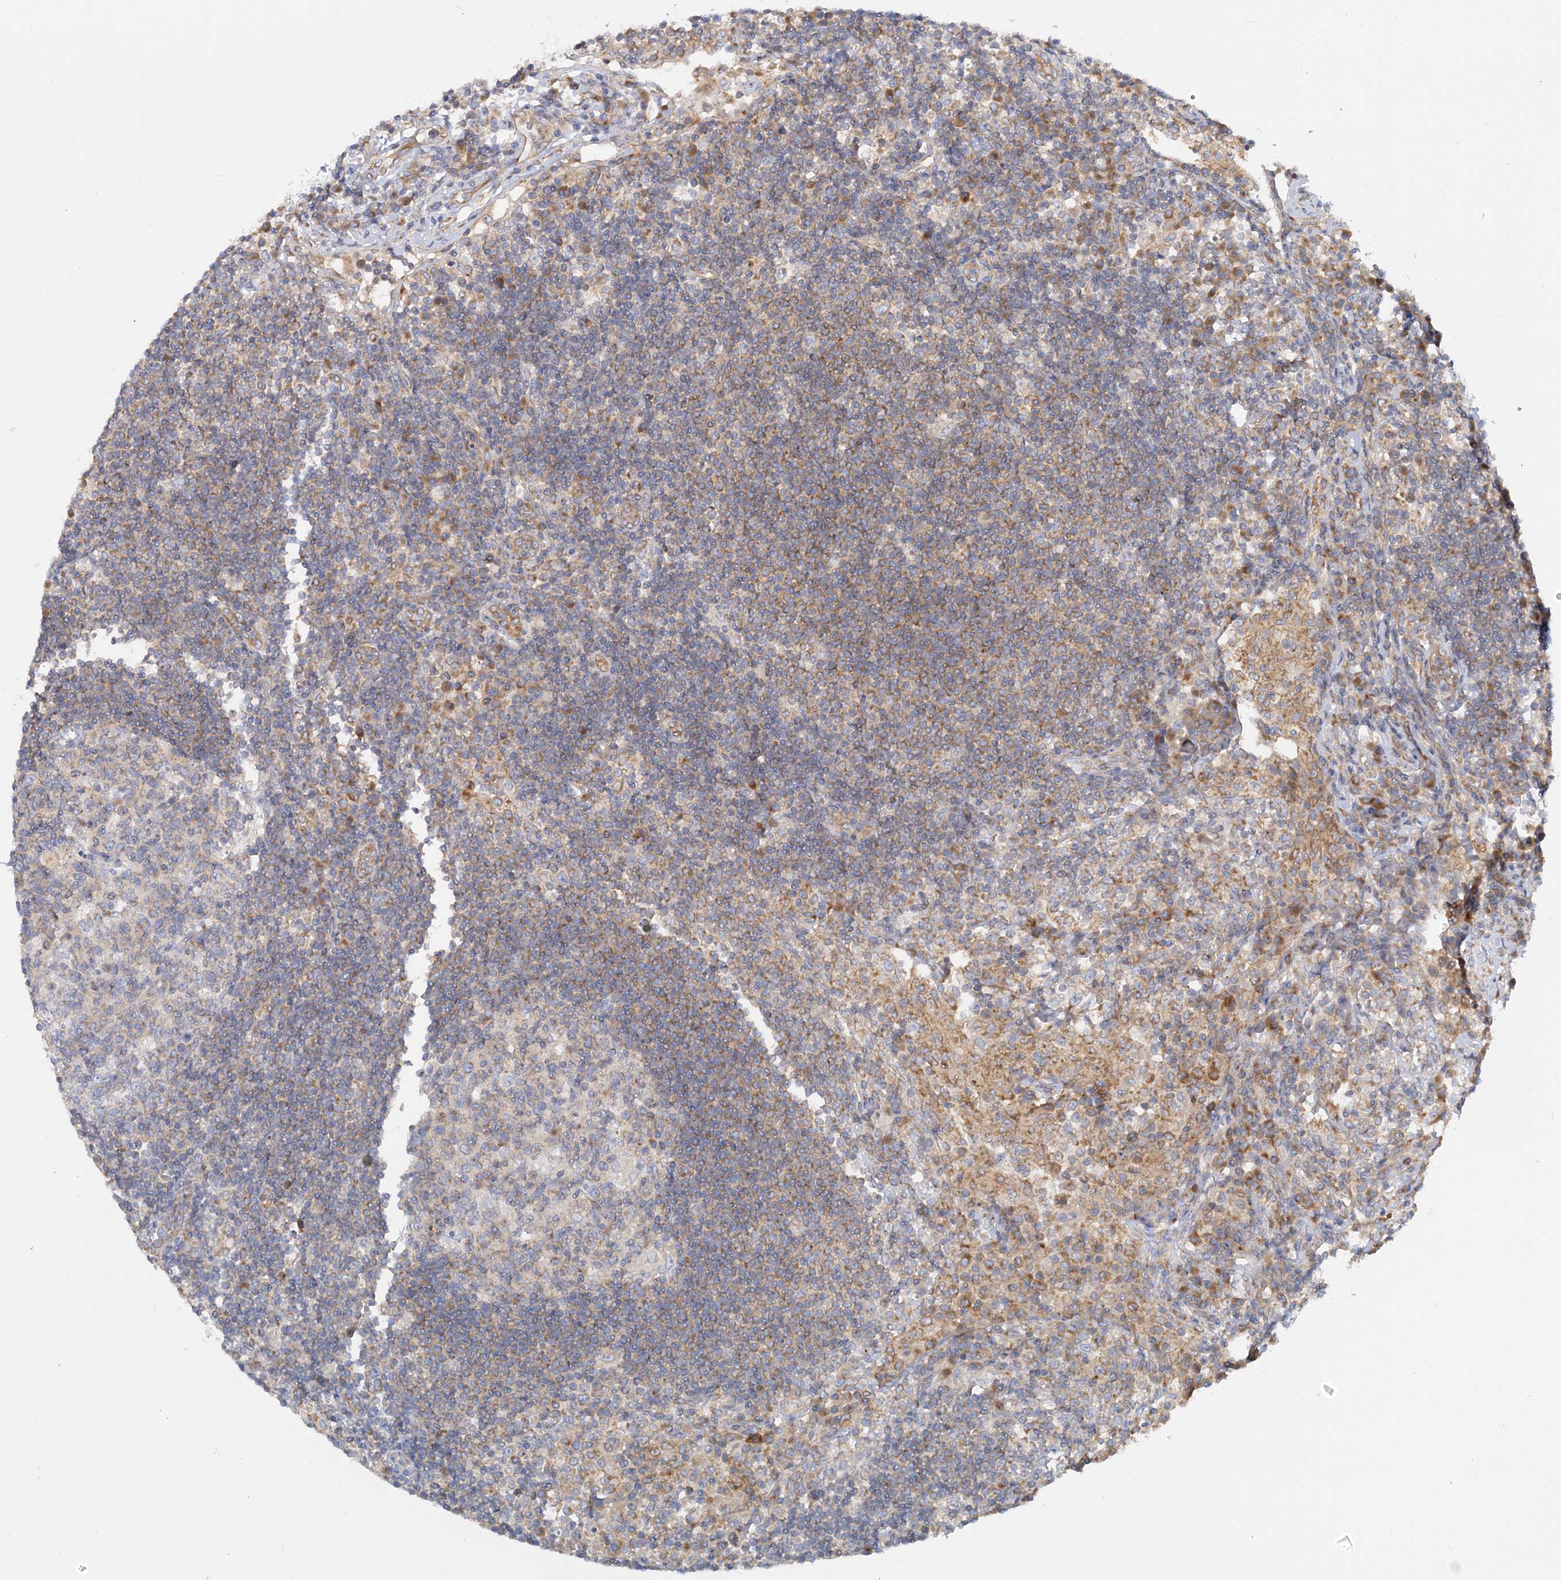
{"staining": {"intensity": "weak", "quantity": "<25%", "location": "cytoplasmic/membranous"}, "tissue": "lymph node", "cell_type": "Germinal center cells", "image_type": "normal", "snomed": [{"axis": "morphology", "description": "Normal tissue, NOS"}, {"axis": "topography", "description": "Lymph node"}], "caption": "IHC of unremarkable lymph node exhibits no staining in germinal center cells. (DAB (3,3'-diaminobenzidine) IHC with hematoxylin counter stain).", "gene": "FAM114A2", "patient": {"sex": "female", "age": 53}}